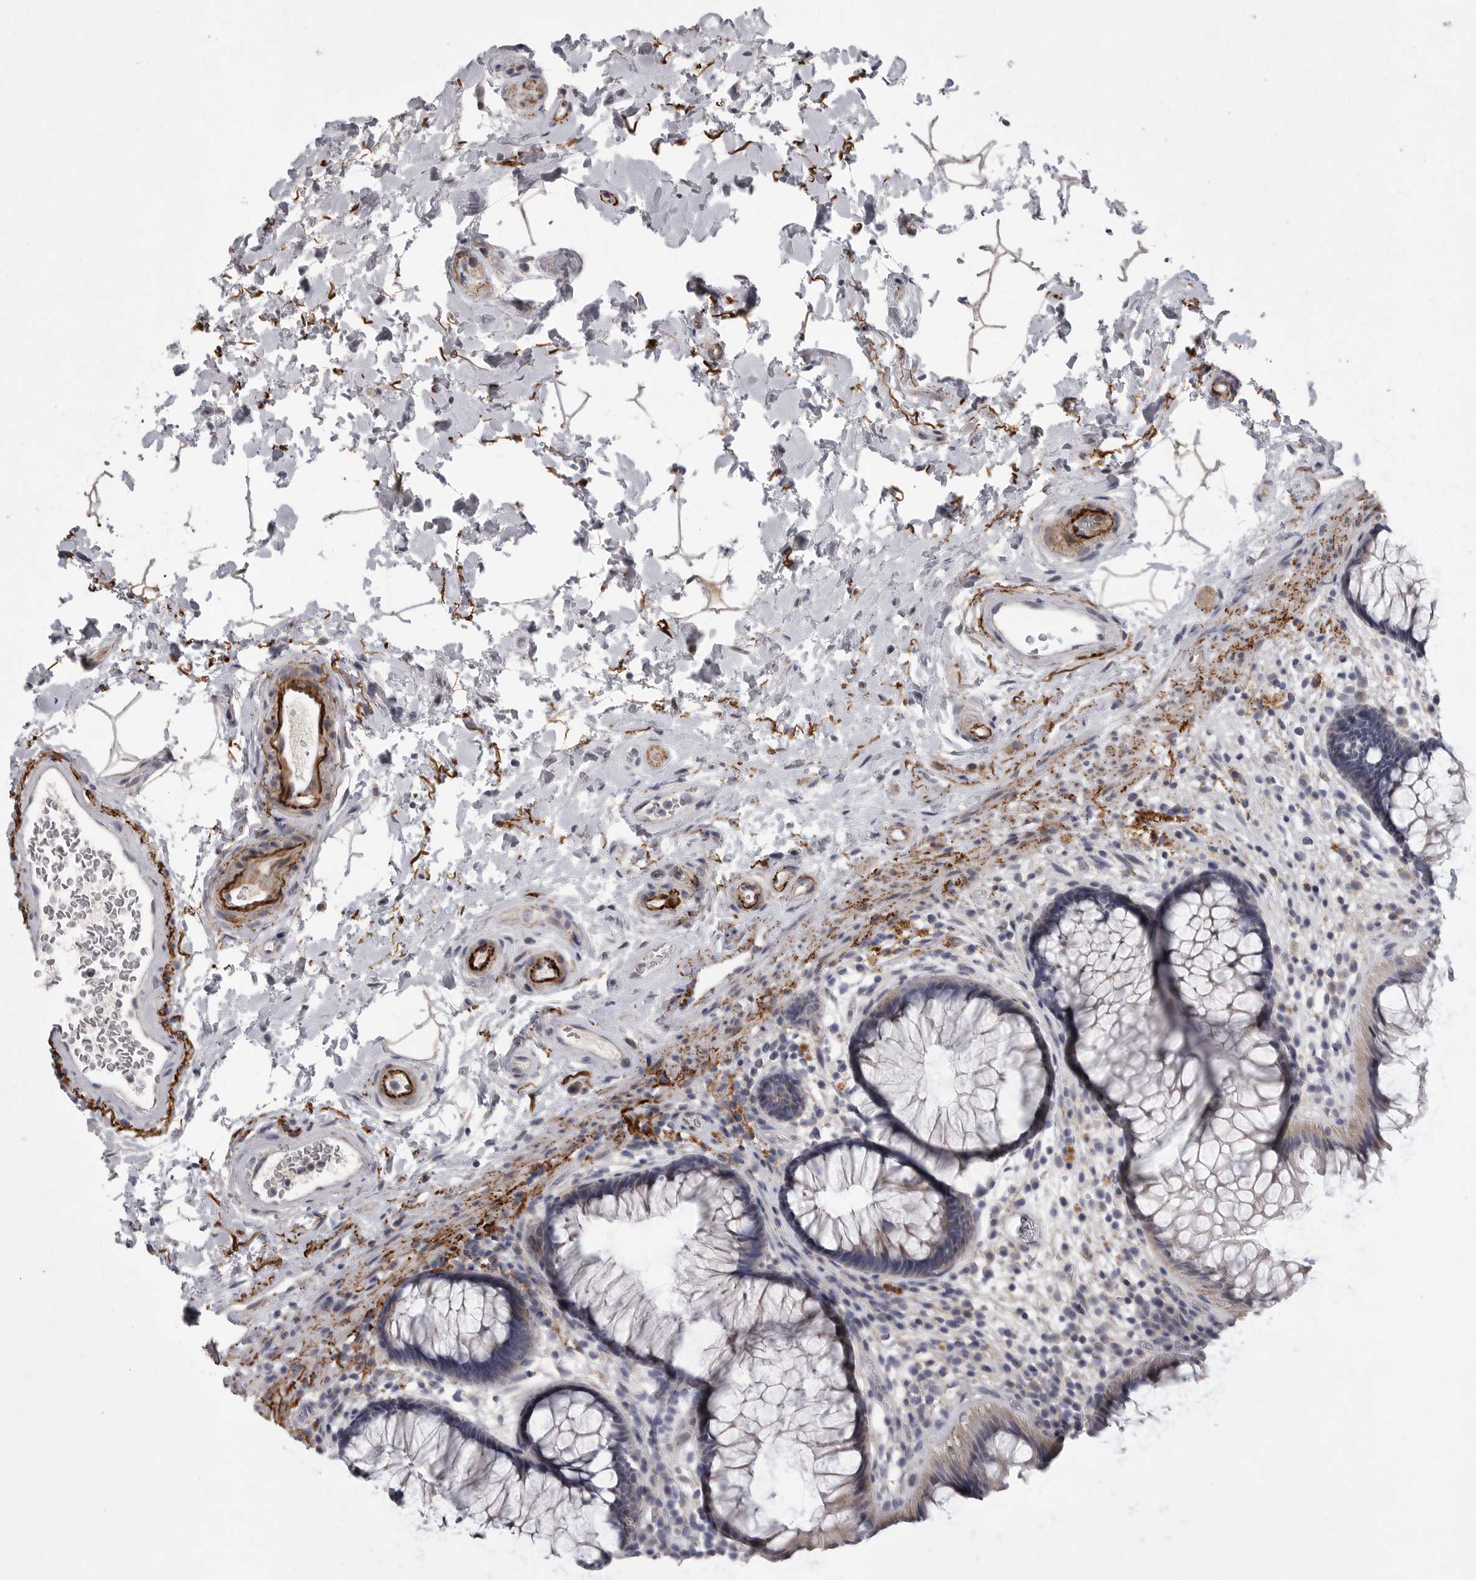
{"staining": {"intensity": "negative", "quantity": "none", "location": "none"}, "tissue": "rectum", "cell_type": "Glandular cells", "image_type": "normal", "snomed": [{"axis": "morphology", "description": "Normal tissue, NOS"}, {"axis": "topography", "description": "Rectum"}], "caption": "DAB (3,3'-diaminobenzidine) immunohistochemical staining of unremarkable human rectum shows no significant staining in glandular cells.", "gene": "CRP", "patient": {"sex": "male", "age": 51}}